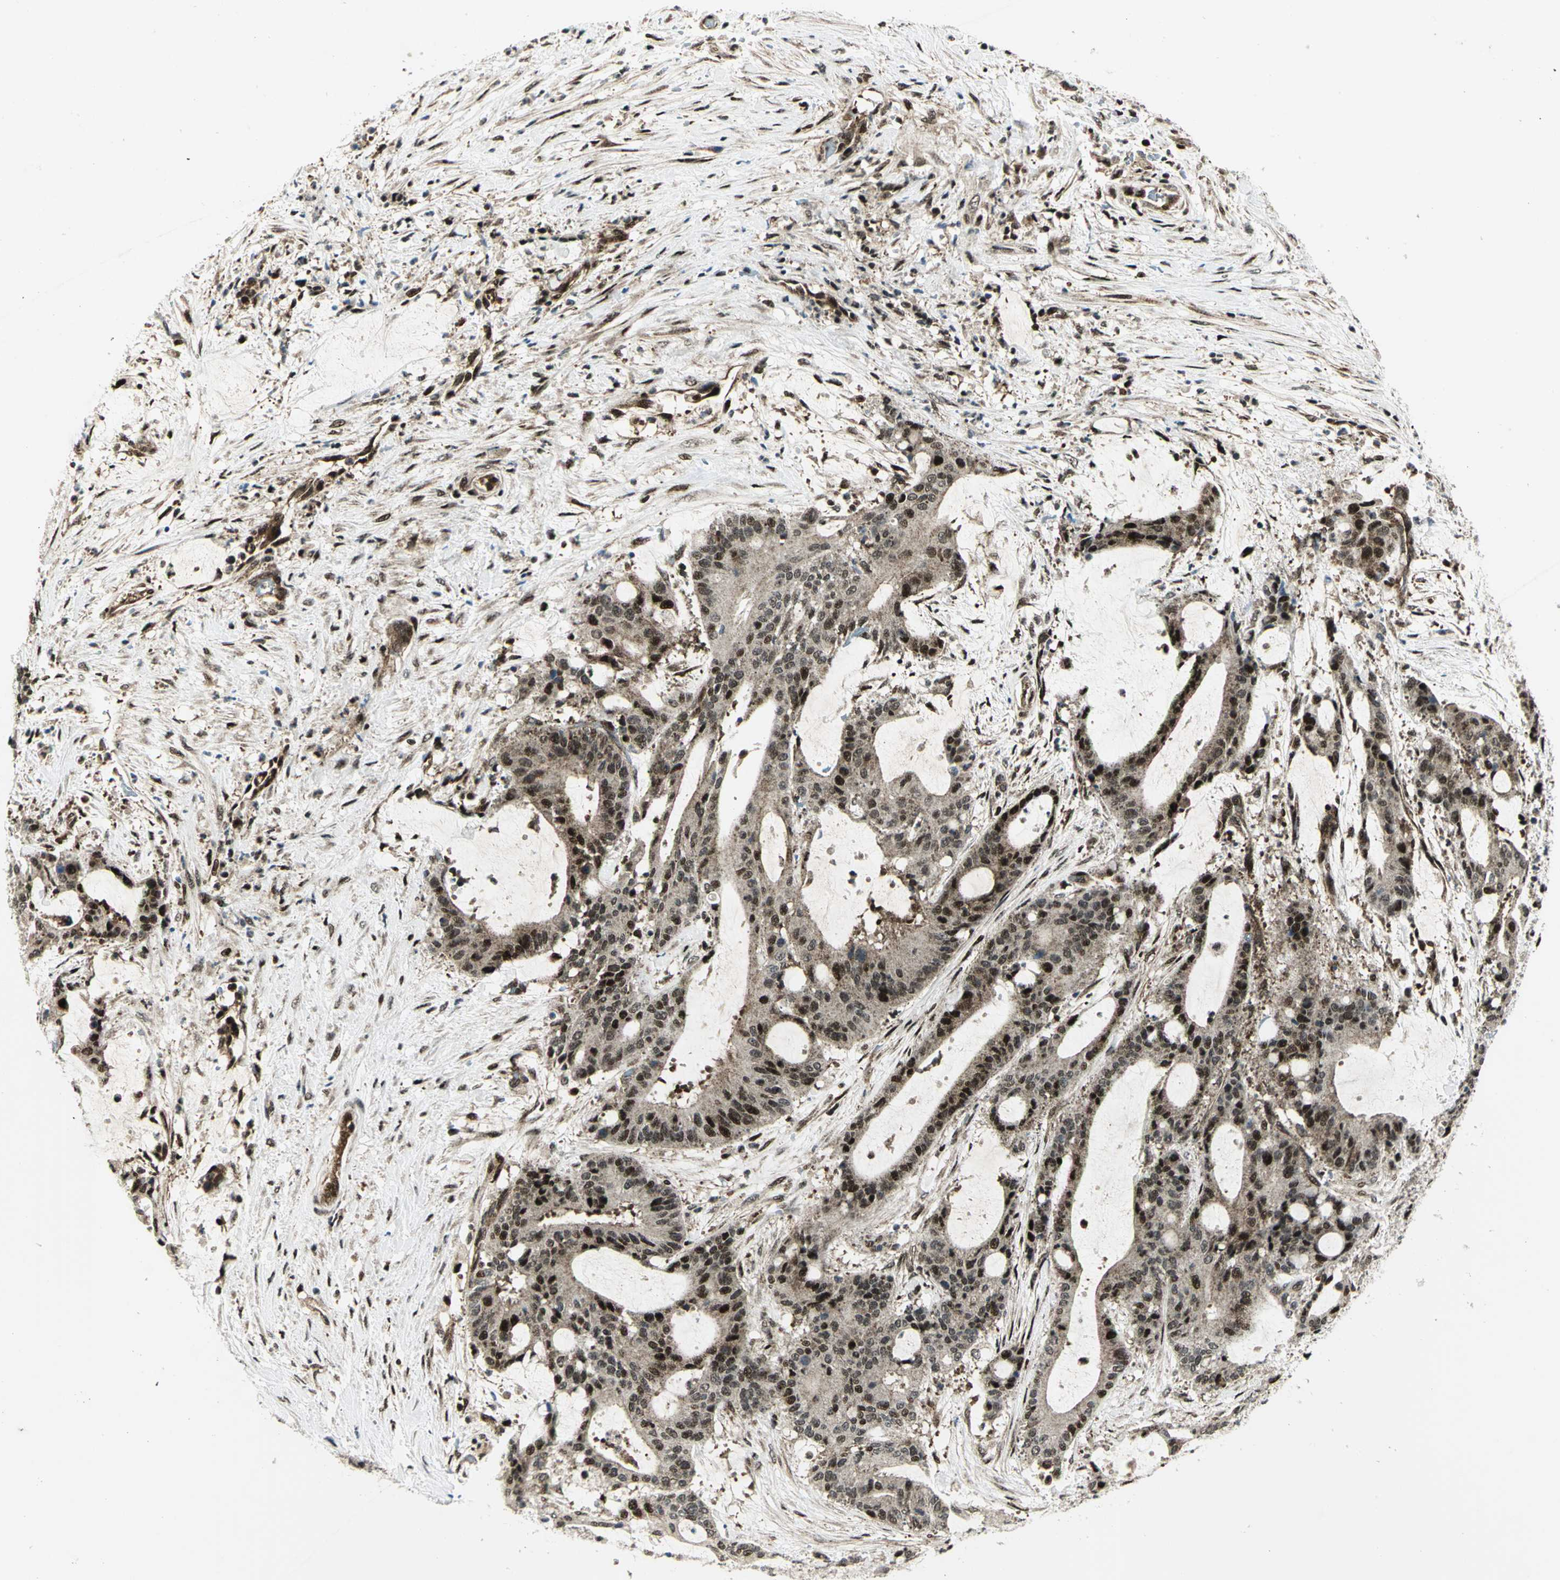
{"staining": {"intensity": "strong", "quantity": ">75%", "location": "cytoplasmic/membranous,nuclear"}, "tissue": "liver cancer", "cell_type": "Tumor cells", "image_type": "cancer", "snomed": [{"axis": "morphology", "description": "Cholangiocarcinoma"}, {"axis": "topography", "description": "Liver"}], "caption": "Liver cancer (cholangiocarcinoma) tissue exhibits strong cytoplasmic/membranous and nuclear expression in about >75% of tumor cells, visualized by immunohistochemistry.", "gene": "COPS5", "patient": {"sex": "female", "age": 73}}